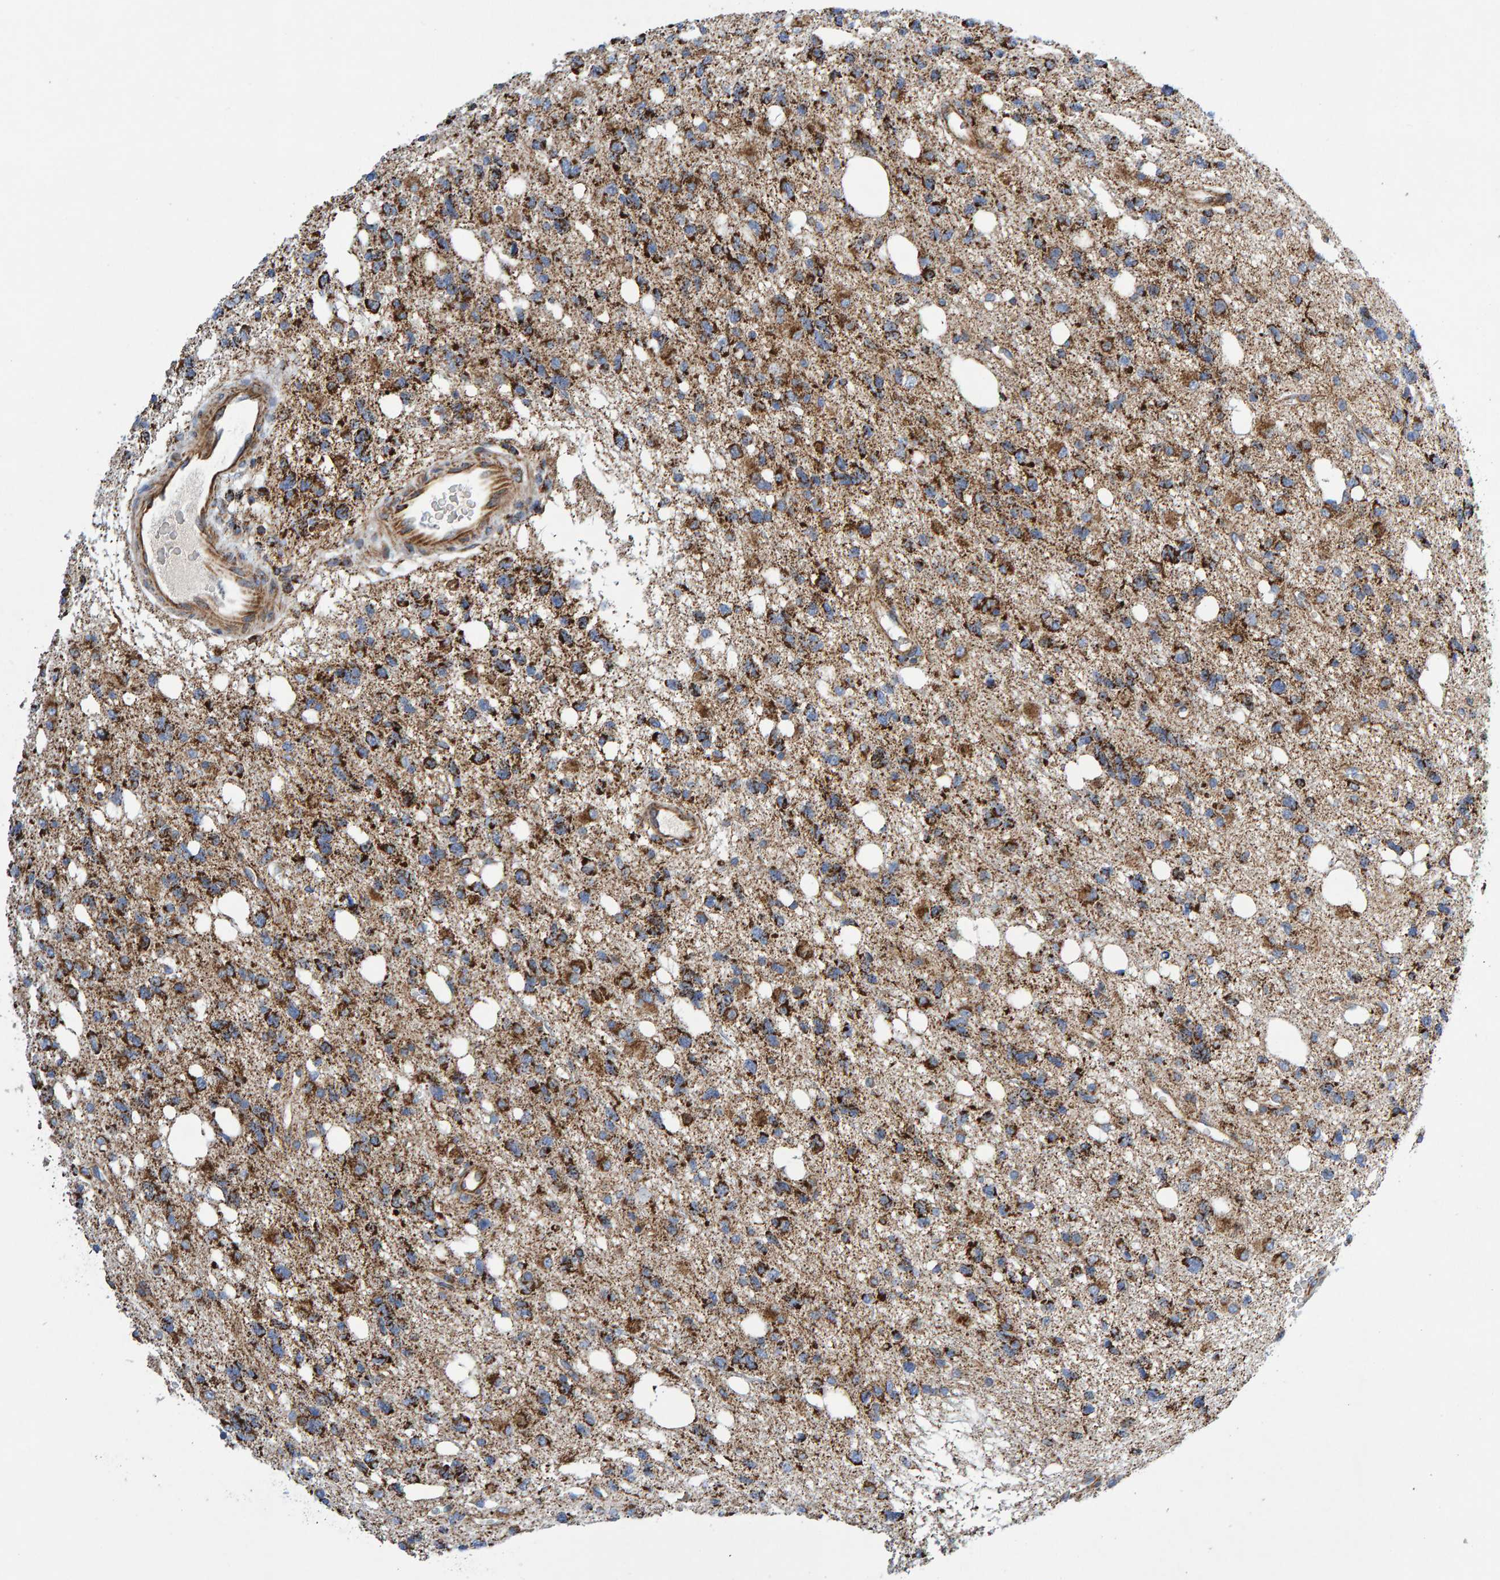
{"staining": {"intensity": "strong", "quantity": ">75%", "location": "cytoplasmic/membranous"}, "tissue": "glioma", "cell_type": "Tumor cells", "image_type": "cancer", "snomed": [{"axis": "morphology", "description": "Glioma, malignant, High grade"}, {"axis": "topography", "description": "Brain"}], "caption": "Strong cytoplasmic/membranous expression is appreciated in approximately >75% of tumor cells in glioma.", "gene": "GGTA1", "patient": {"sex": "female", "age": 62}}